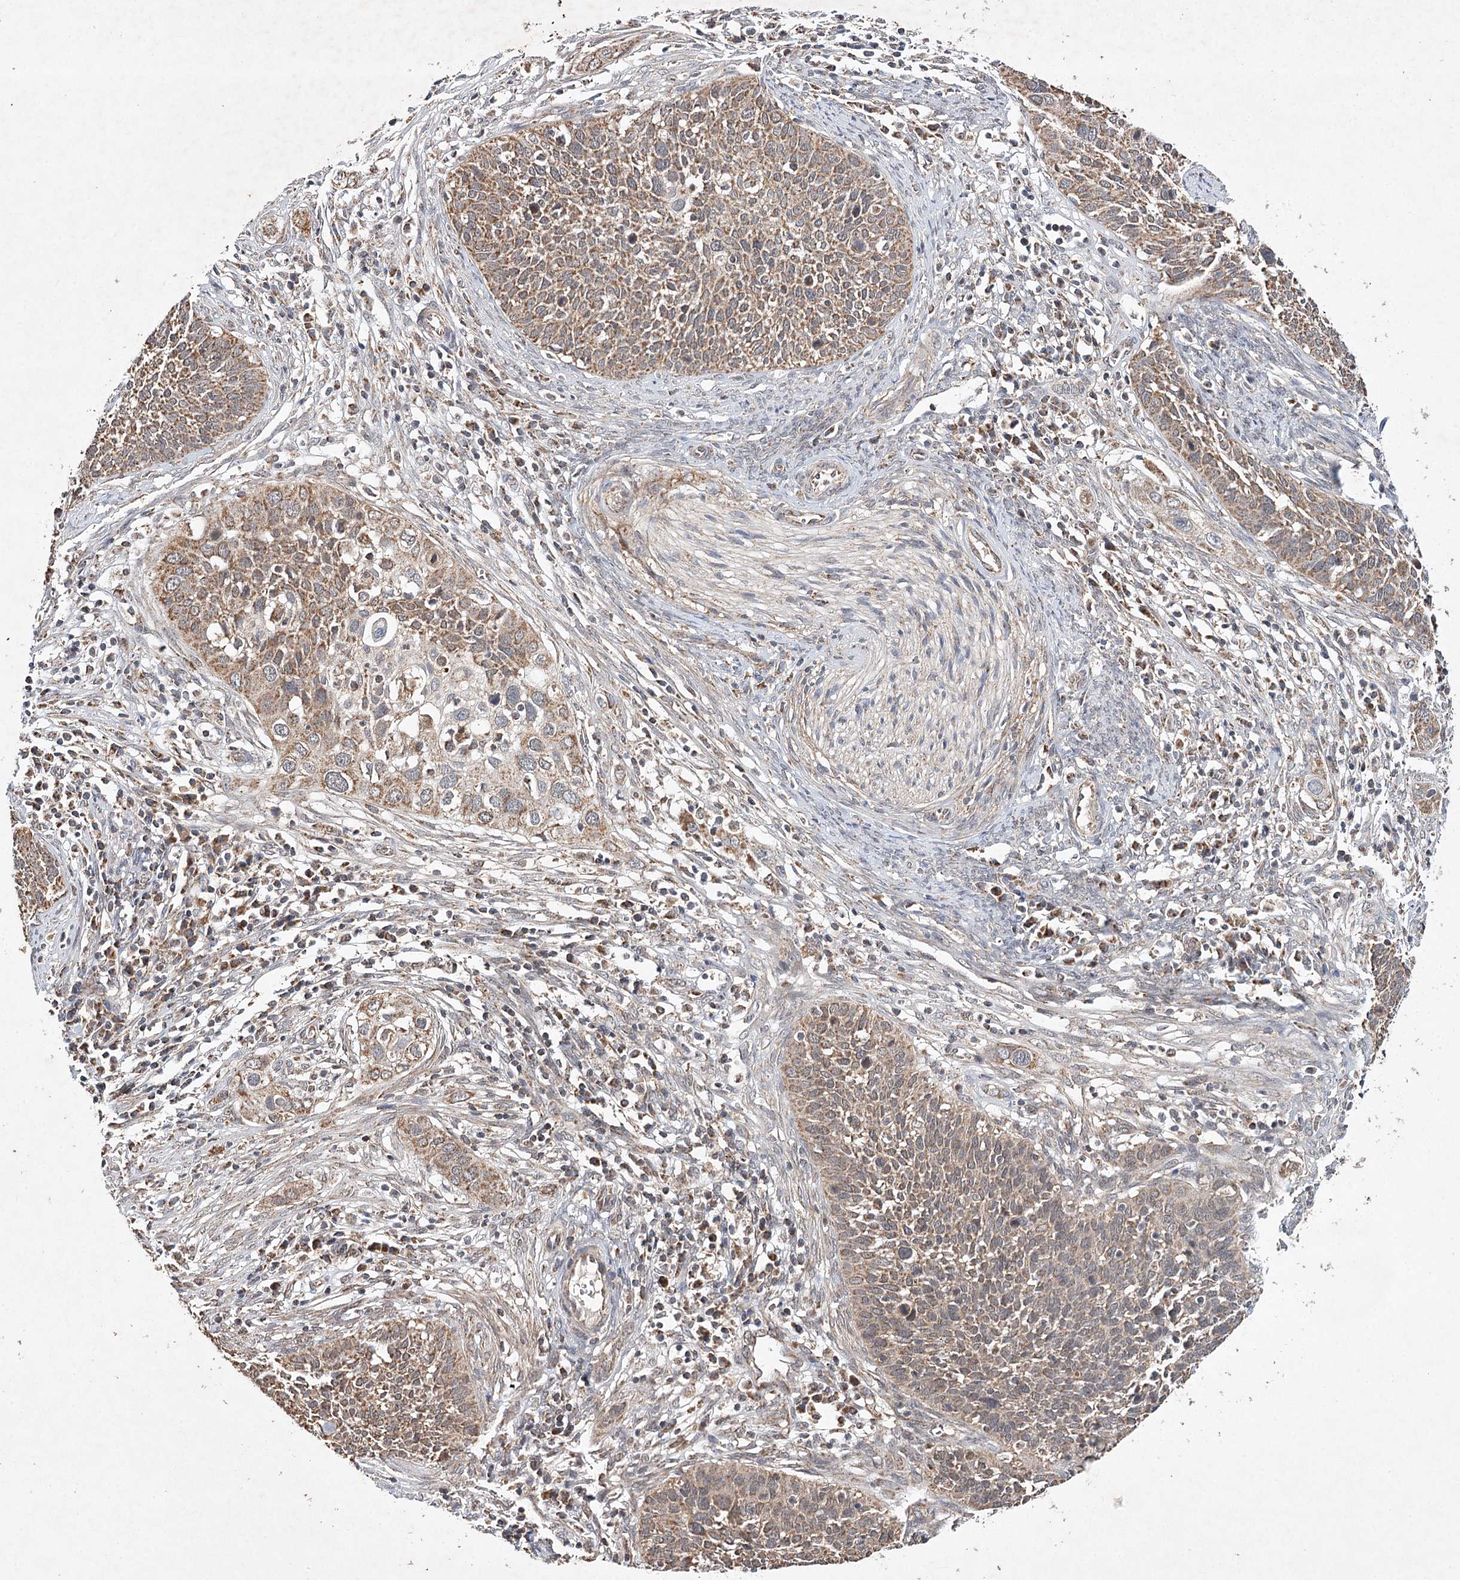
{"staining": {"intensity": "moderate", "quantity": ">75%", "location": "cytoplasmic/membranous"}, "tissue": "cervical cancer", "cell_type": "Tumor cells", "image_type": "cancer", "snomed": [{"axis": "morphology", "description": "Squamous cell carcinoma, NOS"}, {"axis": "topography", "description": "Cervix"}], "caption": "Immunohistochemistry of cervical cancer displays medium levels of moderate cytoplasmic/membranous expression in approximately >75% of tumor cells. (Stains: DAB (3,3'-diaminobenzidine) in brown, nuclei in blue, Microscopy: brightfield microscopy at high magnification).", "gene": "PIK3CB", "patient": {"sex": "female", "age": 34}}